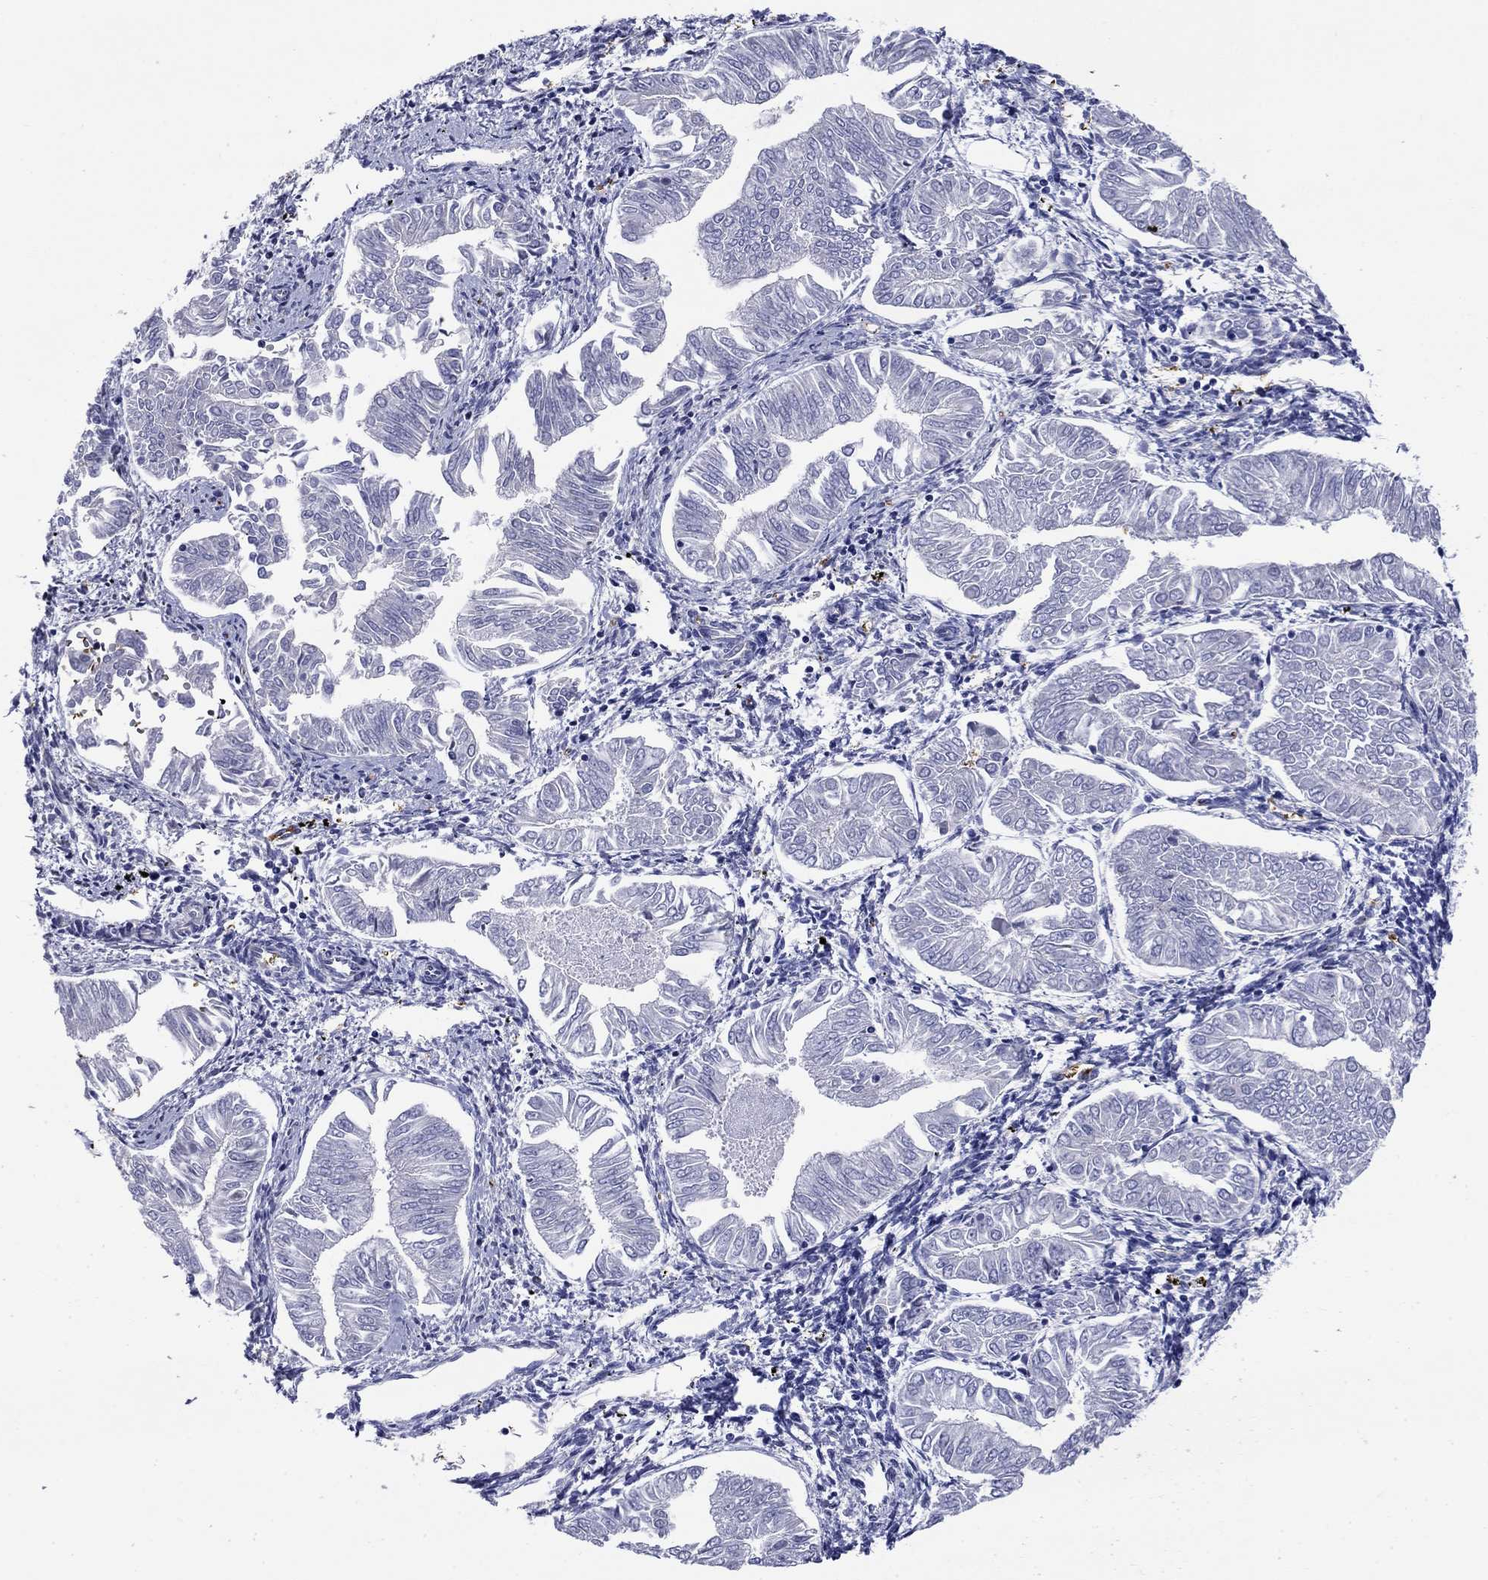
{"staining": {"intensity": "negative", "quantity": "none", "location": "none"}, "tissue": "endometrial cancer", "cell_type": "Tumor cells", "image_type": "cancer", "snomed": [{"axis": "morphology", "description": "Adenocarcinoma, NOS"}, {"axis": "topography", "description": "Endometrium"}], "caption": "High power microscopy histopathology image of an IHC histopathology image of endometrial cancer (adenocarcinoma), revealing no significant expression in tumor cells. (DAB immunohistochemistry visualized using brightfield microscopy, high magnification).", "gene": "SLC1A2", "patient": {"sex": "female", "age": 53}}